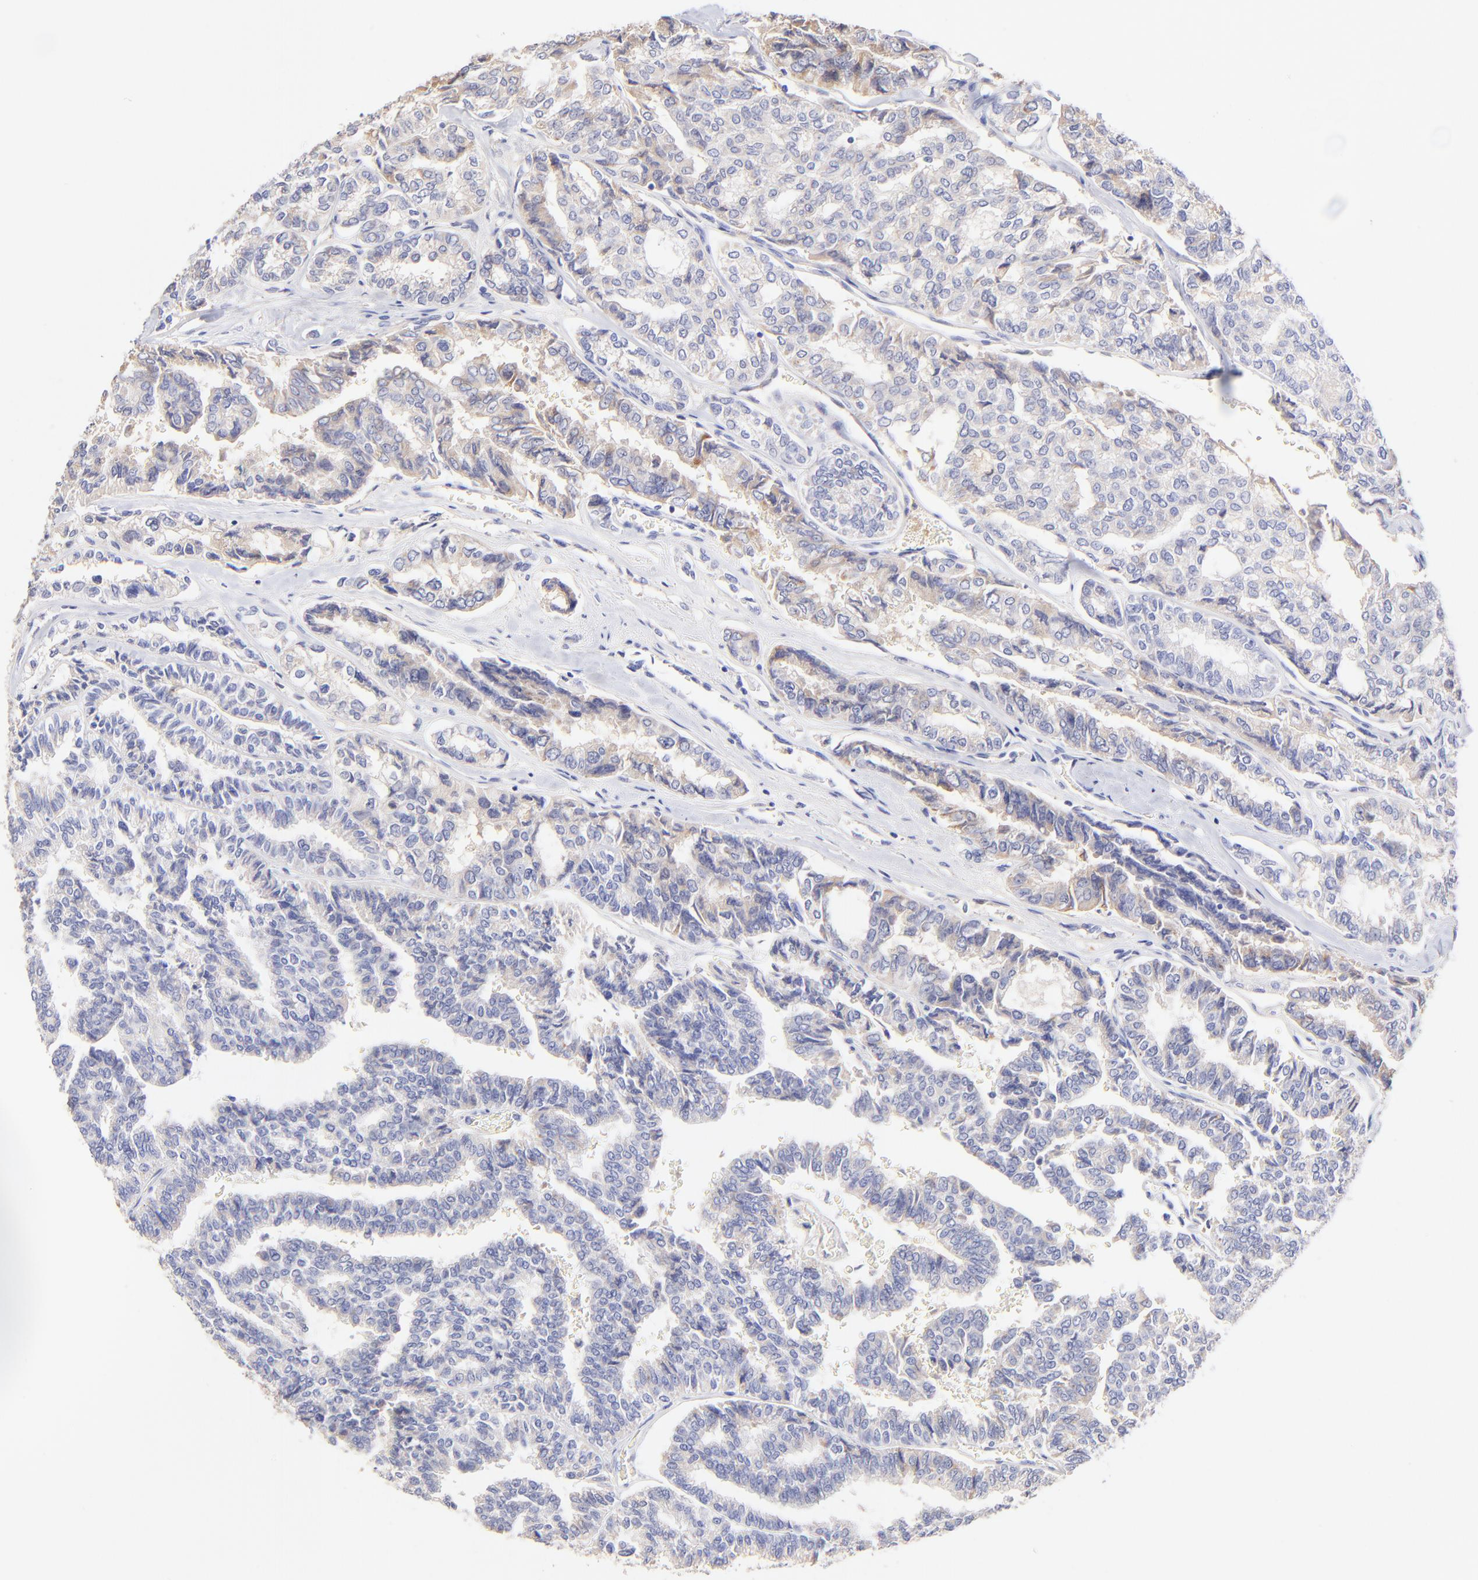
{"staining": {"intensity": "weak", "quantity": ">75%", "location": "cytoplasmic/membranous"}, "tissue": "thyroid cancer", "cell_type": "Tumor cells", "image_type": "cancer", "snomed": [{"axis": "morphology", "description": "Papillary adenocarcinoma, NOS"}, {"axis": "topography", "description": "Thyroid gland"}], "caption": "This photomicrograph demonstrates immunohistochemistry (IHC) staining of thyroid cancer, with low weak cytoplasmic/membranous positivity in about >75% of tumor cells.", "gene": "ASB9", "patient": {"sex": "female", "age": 35}}